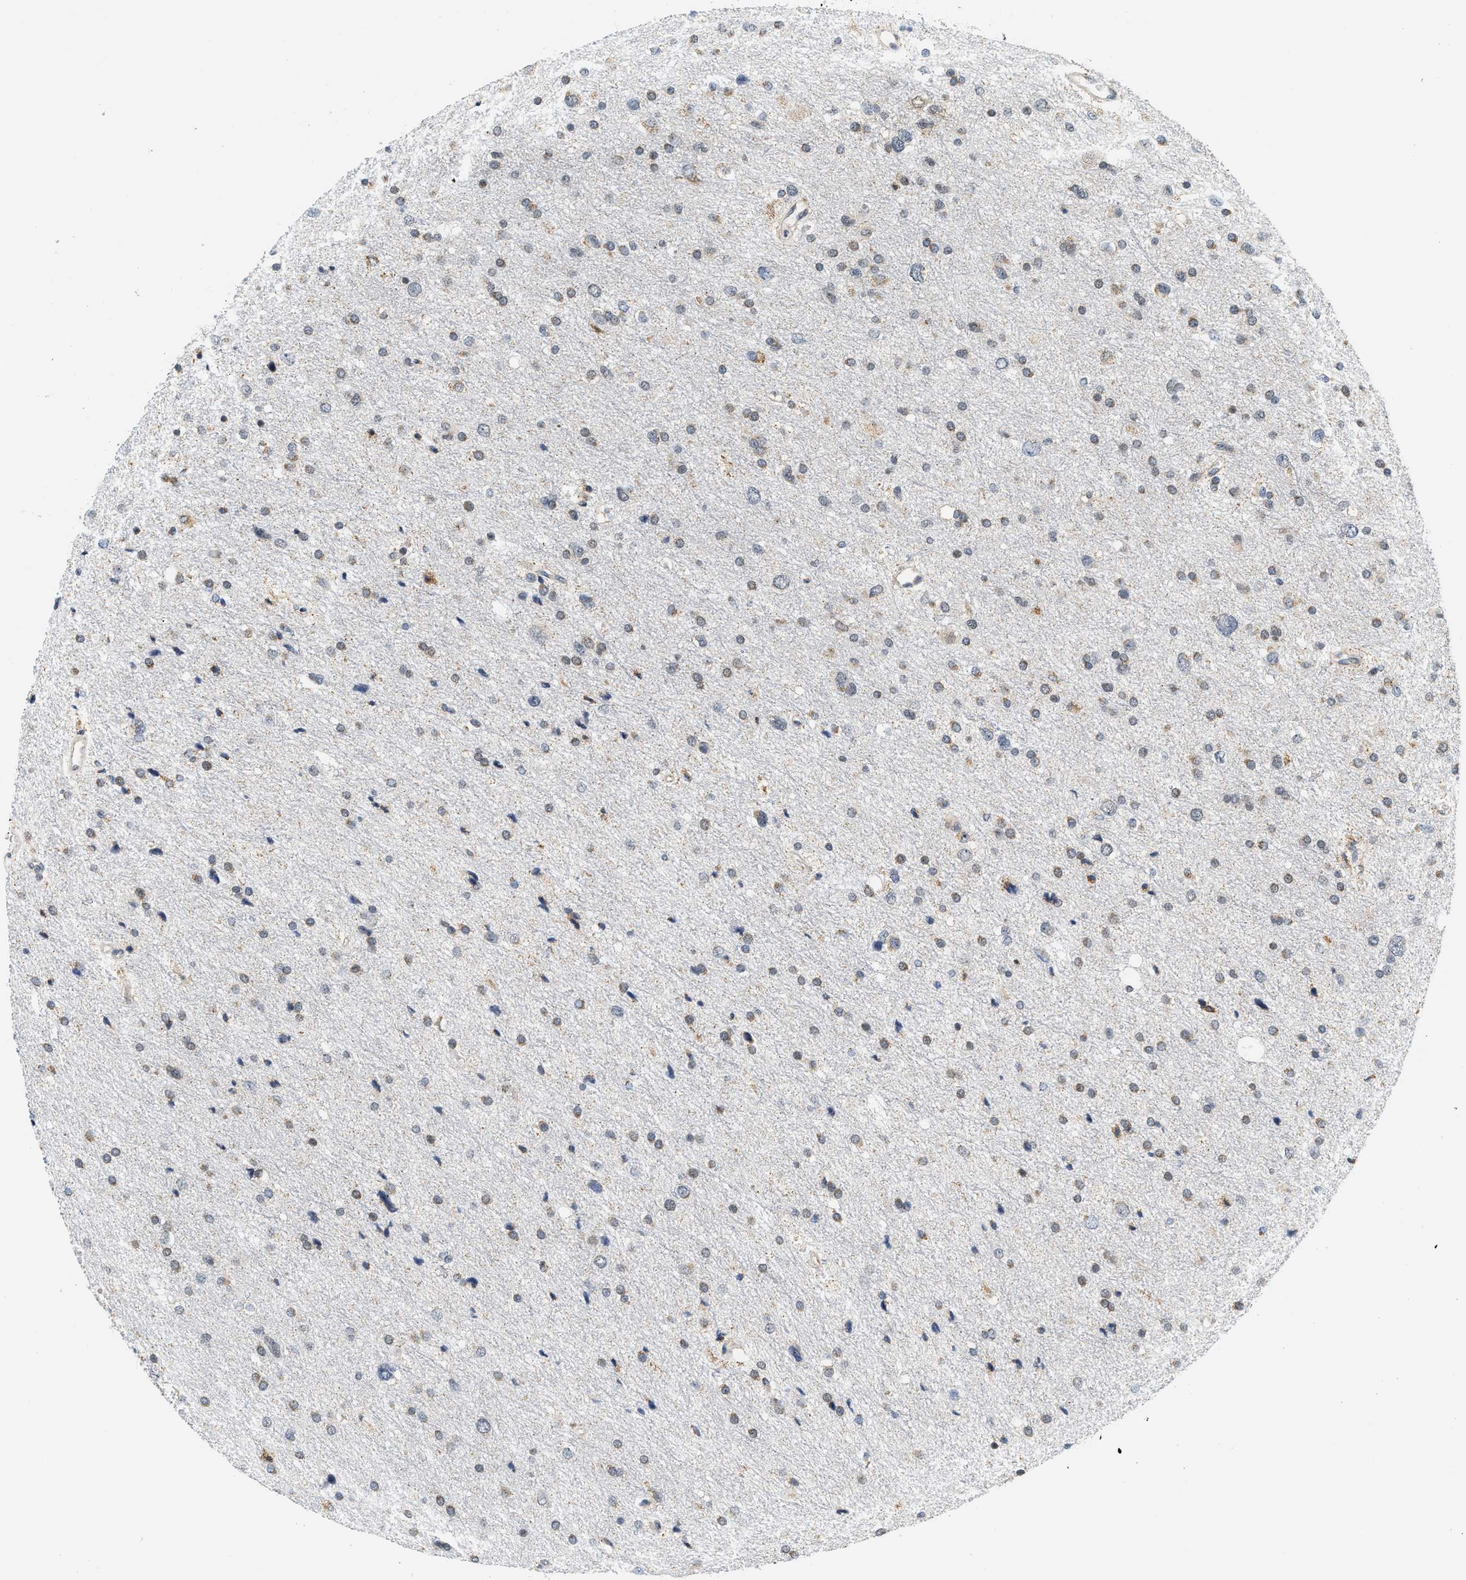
{"staining": {"intensity": "weak", "quantity": "25%-75%", "location": "cytoplasmic/membranous"}, "tissue": "glioma", "cell_type": "Tumor cells", "image_type": "cancer", "snomed": [{"axis": "morphology", "description": "Glioma, malignant, Low grade"}, {"axis": "topography", "description": "Brain"}], "caption": "The immunohistochemical stain highlights weak cytoplasmic/membranous staining in tumor cells of glioma tissue.", "gene": "GIGYF1", "patient": {"sex": "female", "age": 37}}